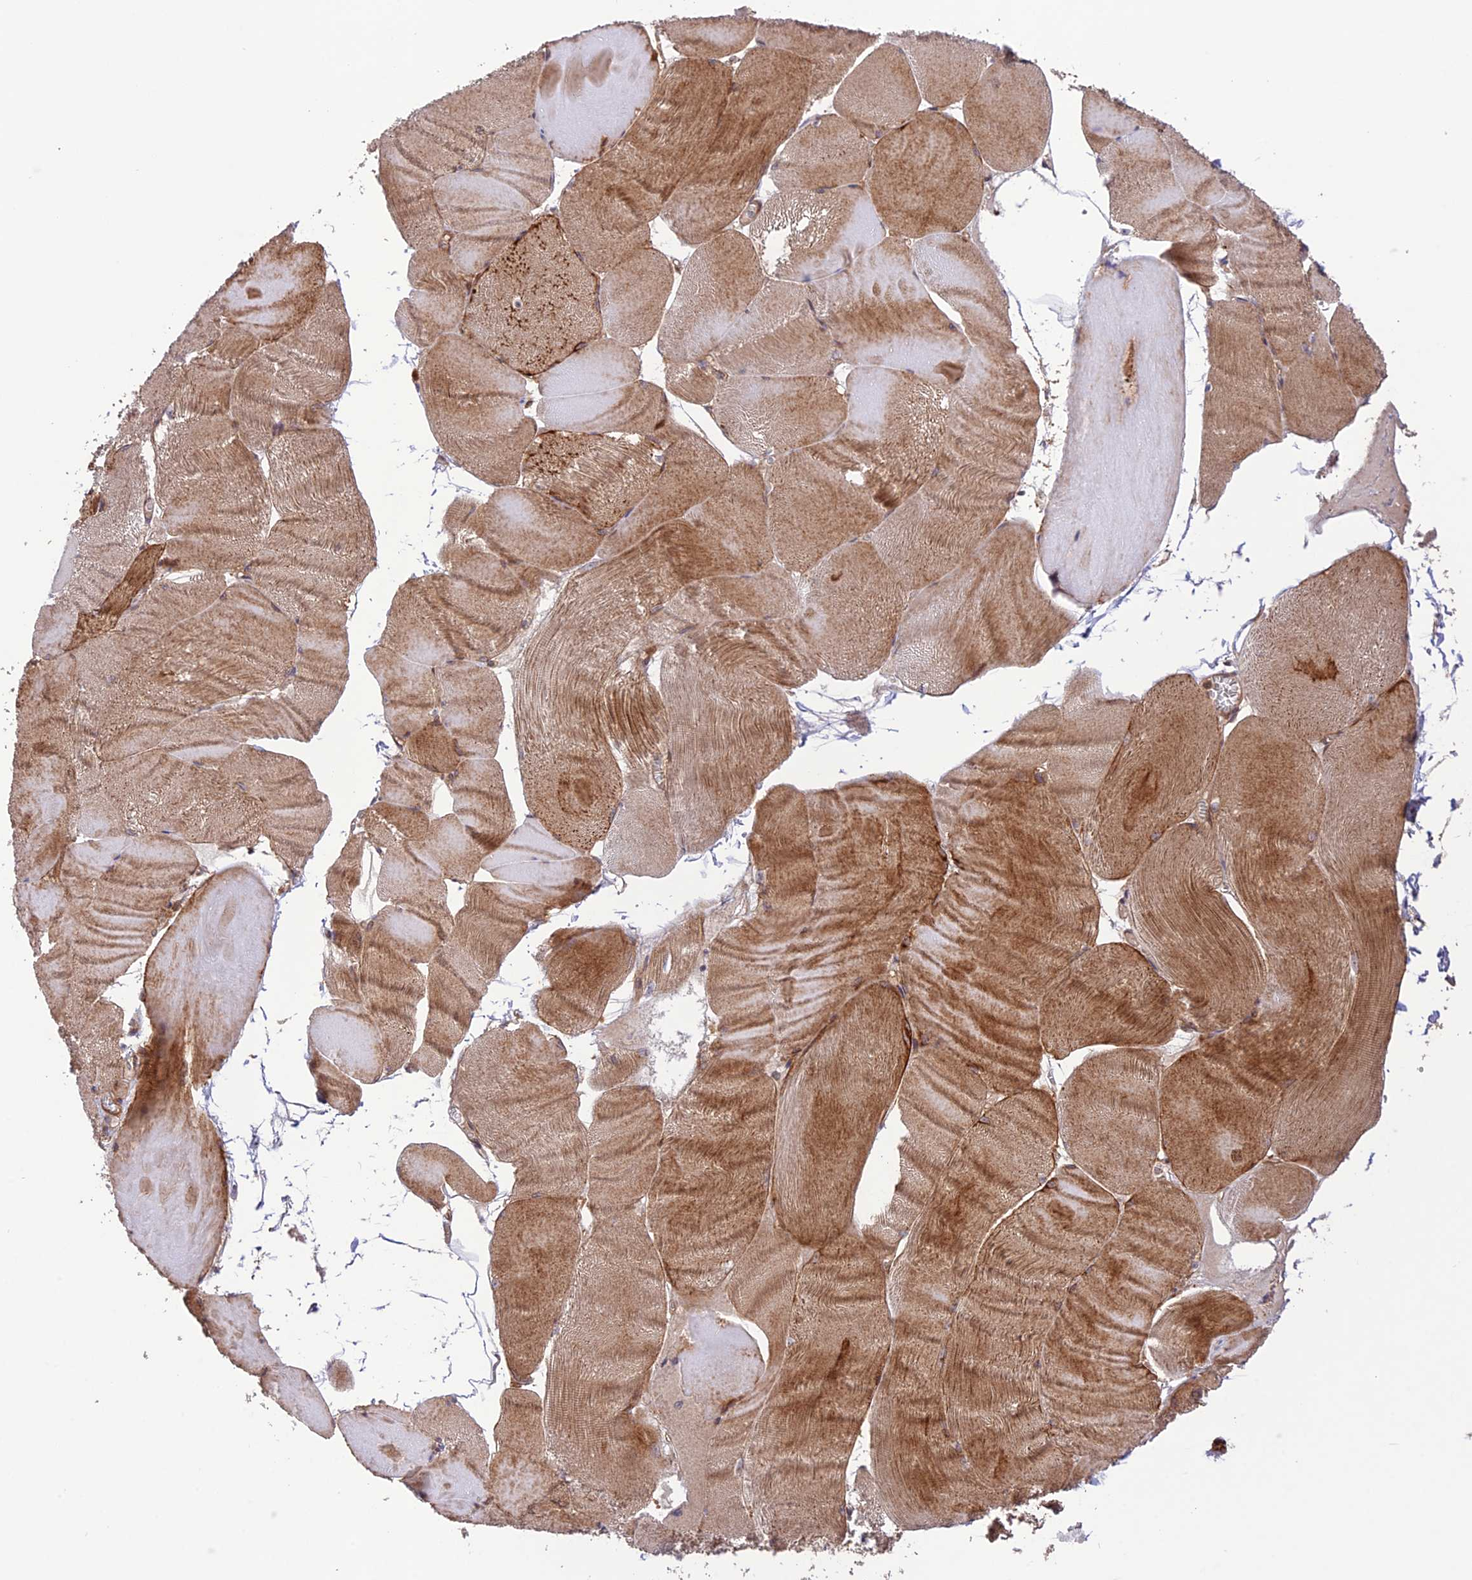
{"staining": {"intensity": "moderate", "quantity": "25%-75%", "location": "cytoplasmic/membranous"}, "tissue": "skeletal muscle", "cell_type": "Myocytes", "image_type": "normal", "snomed": [{"axis": "morphology", "description": "Normal tissue, NOS"}, {"axis": "morphology", "description": "Basal cell carcinoma"}, {"axis": "topography", "description": "Skeletal muscle"}], "caption": "The photomicrograph displays immunohistochemical staining of normal skeletal muscle. There is moderate cytoplasmic/membranous positivity is appreciated in approximately 25%-75% of myocytes.", "gene": "FCHSD1", "patient": {"sex": "female", "age": 64}}